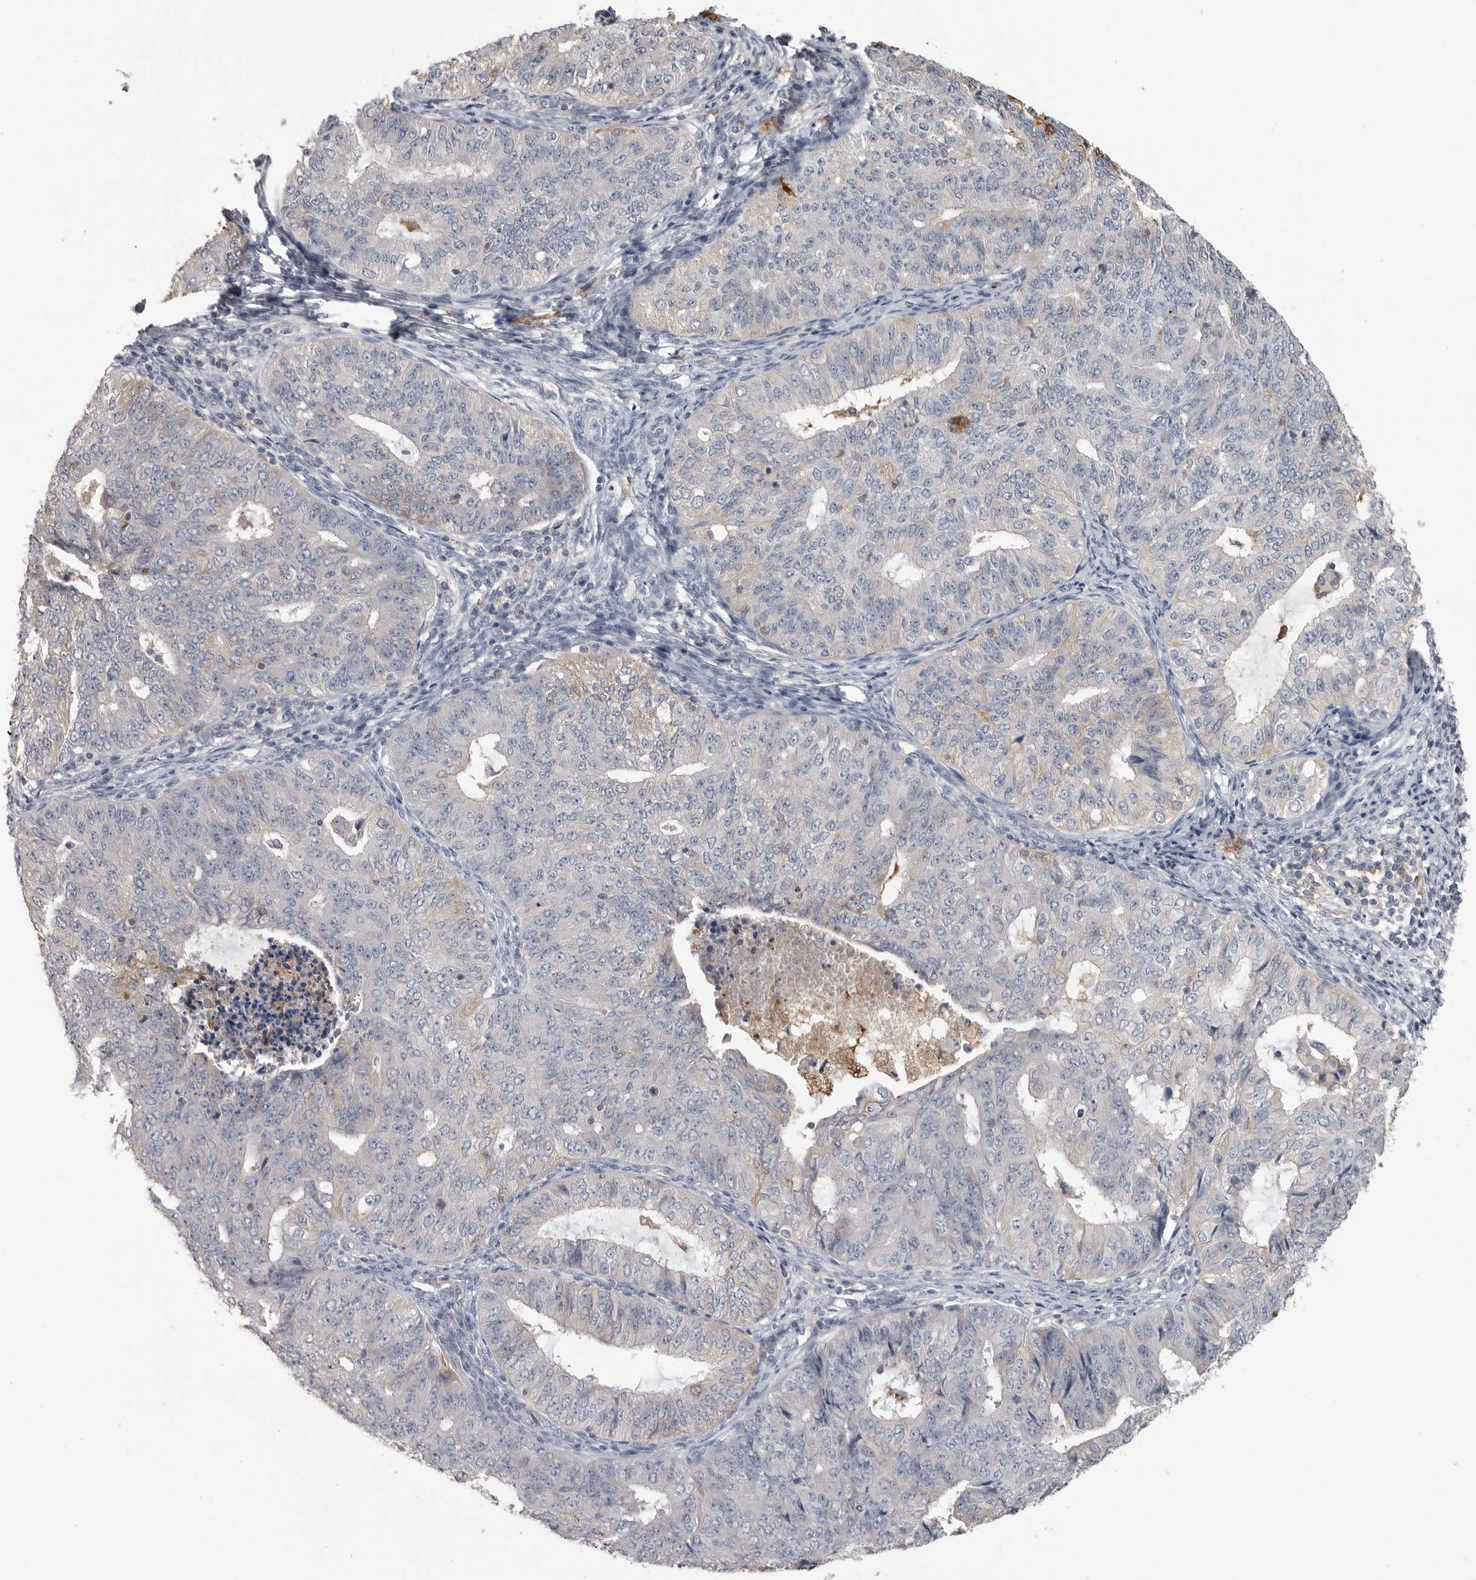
{"staining": {"intensity": "negative", "quantity": "none", "location": "none"}, "tissue": "endometrial cancer", "cell_type": "Tumor cells", "image_type": "cancer", "snomed": [{"axis": "morphology", "description": "Adenocarcinoma, NOS"}, {"axis": "topography", "description": "Endometrium"}], "caption": "An immunohistochemistry (IHC) photomicrograph of endometrial cancer (adenocarcinoma) is shown. There is no staining in tumor cells of endometrial cancer (adenocarcinoma).", "gene": "CMTM6", "patient": {"sex": "female", "age": 32}}